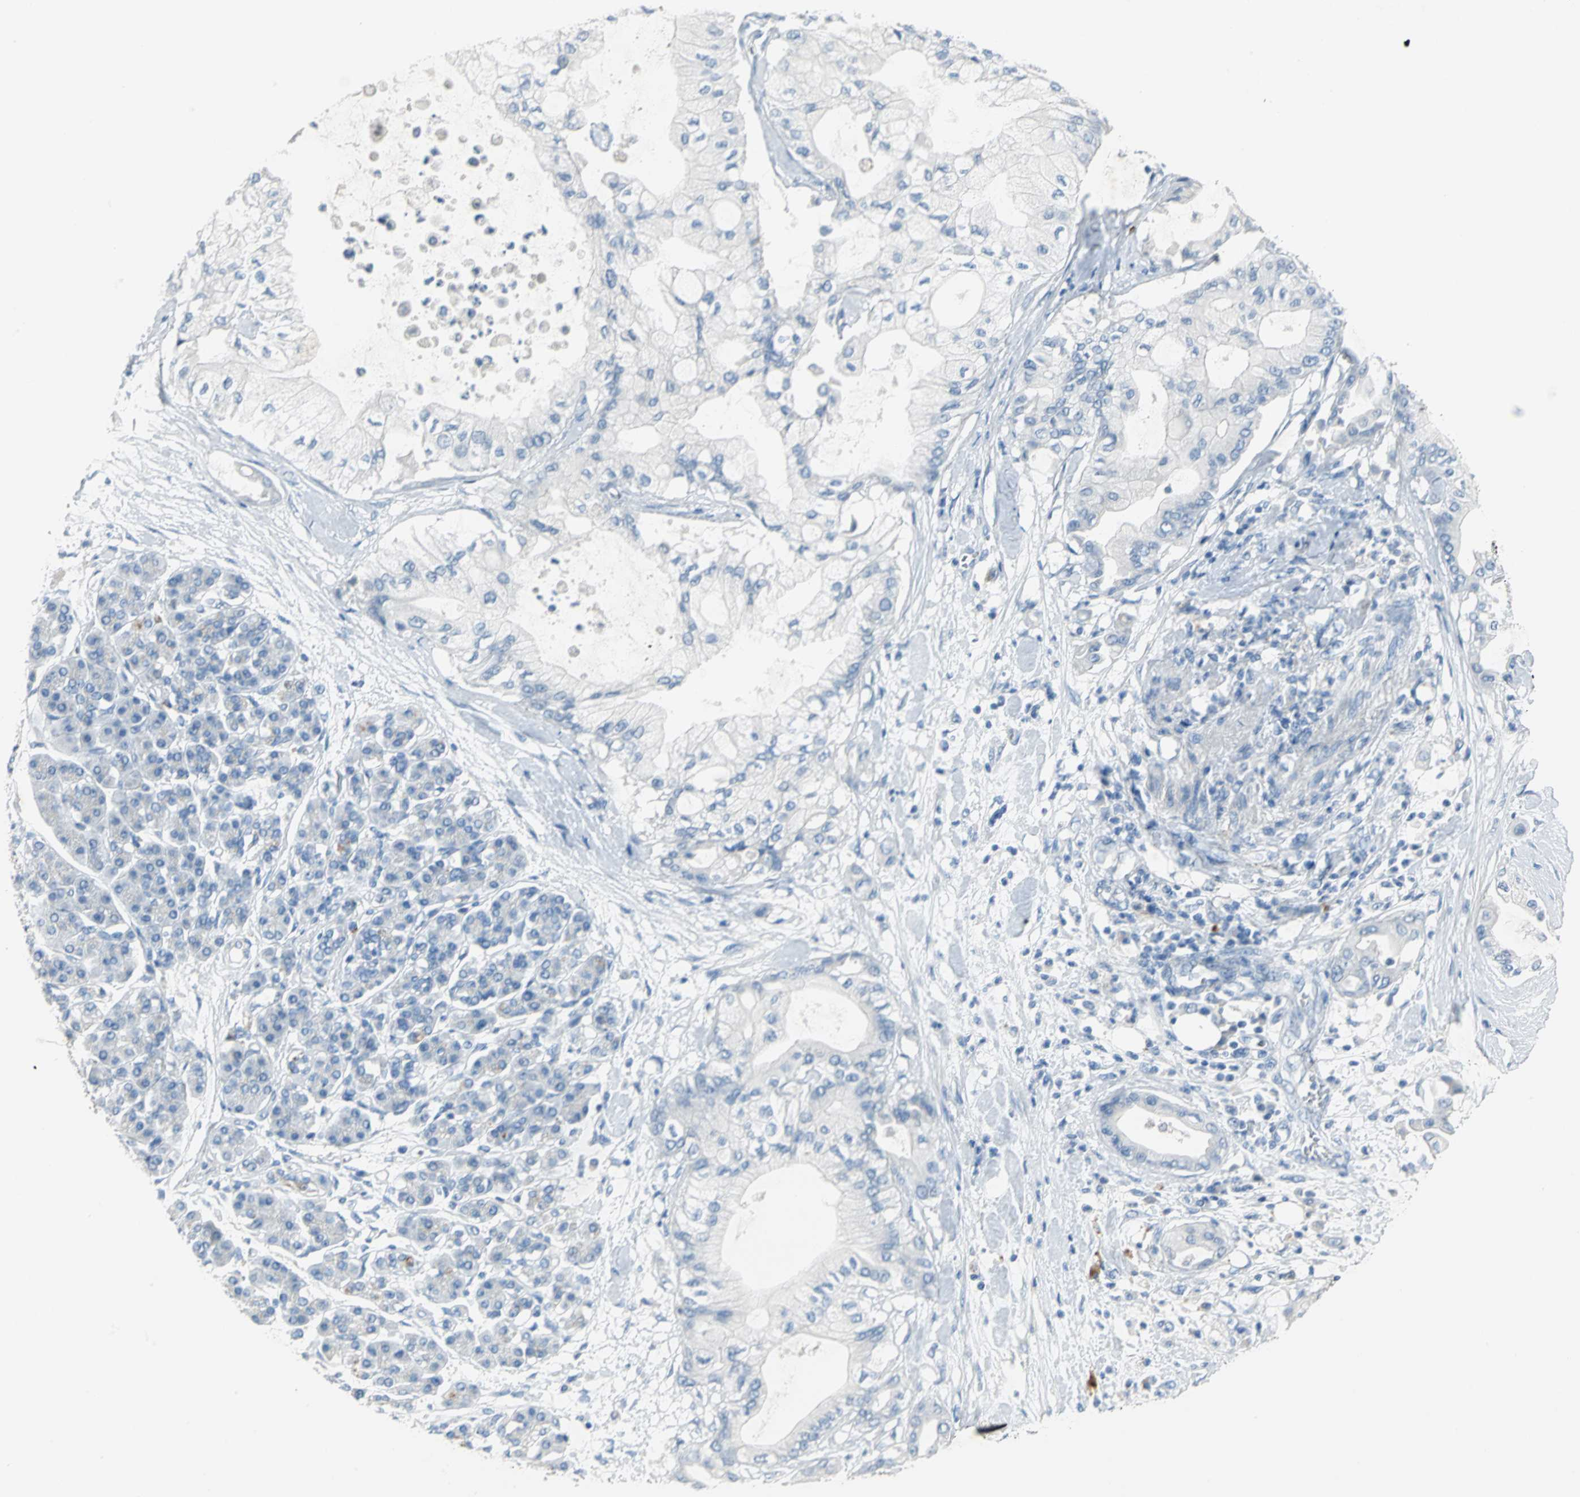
{"staining": {"intensity": "negative", "quantity": "none", "location": "none"}, "tissue": "pancreatic cancer", "cell_type": "Tumor cells", "image_type": "cancer", "snomed": [{"axis": "morphology", "description": "Adenocarcinoma, NOS"}, {"axis": "morphology", "description": "Adenocarcinoma, metastatic, NOS"}, {"axis": "topography", "description": "Lymph node"}, {"axis": "topography", "description": "Pancreas"}, {"axis": "topography", "description": "Duodenum"}], "caption": "Tumor cells show no significant protein positivity in pancreatic cancer.", "gene": "PTGDS", "patient": {"sex": "female", "age": 64}}